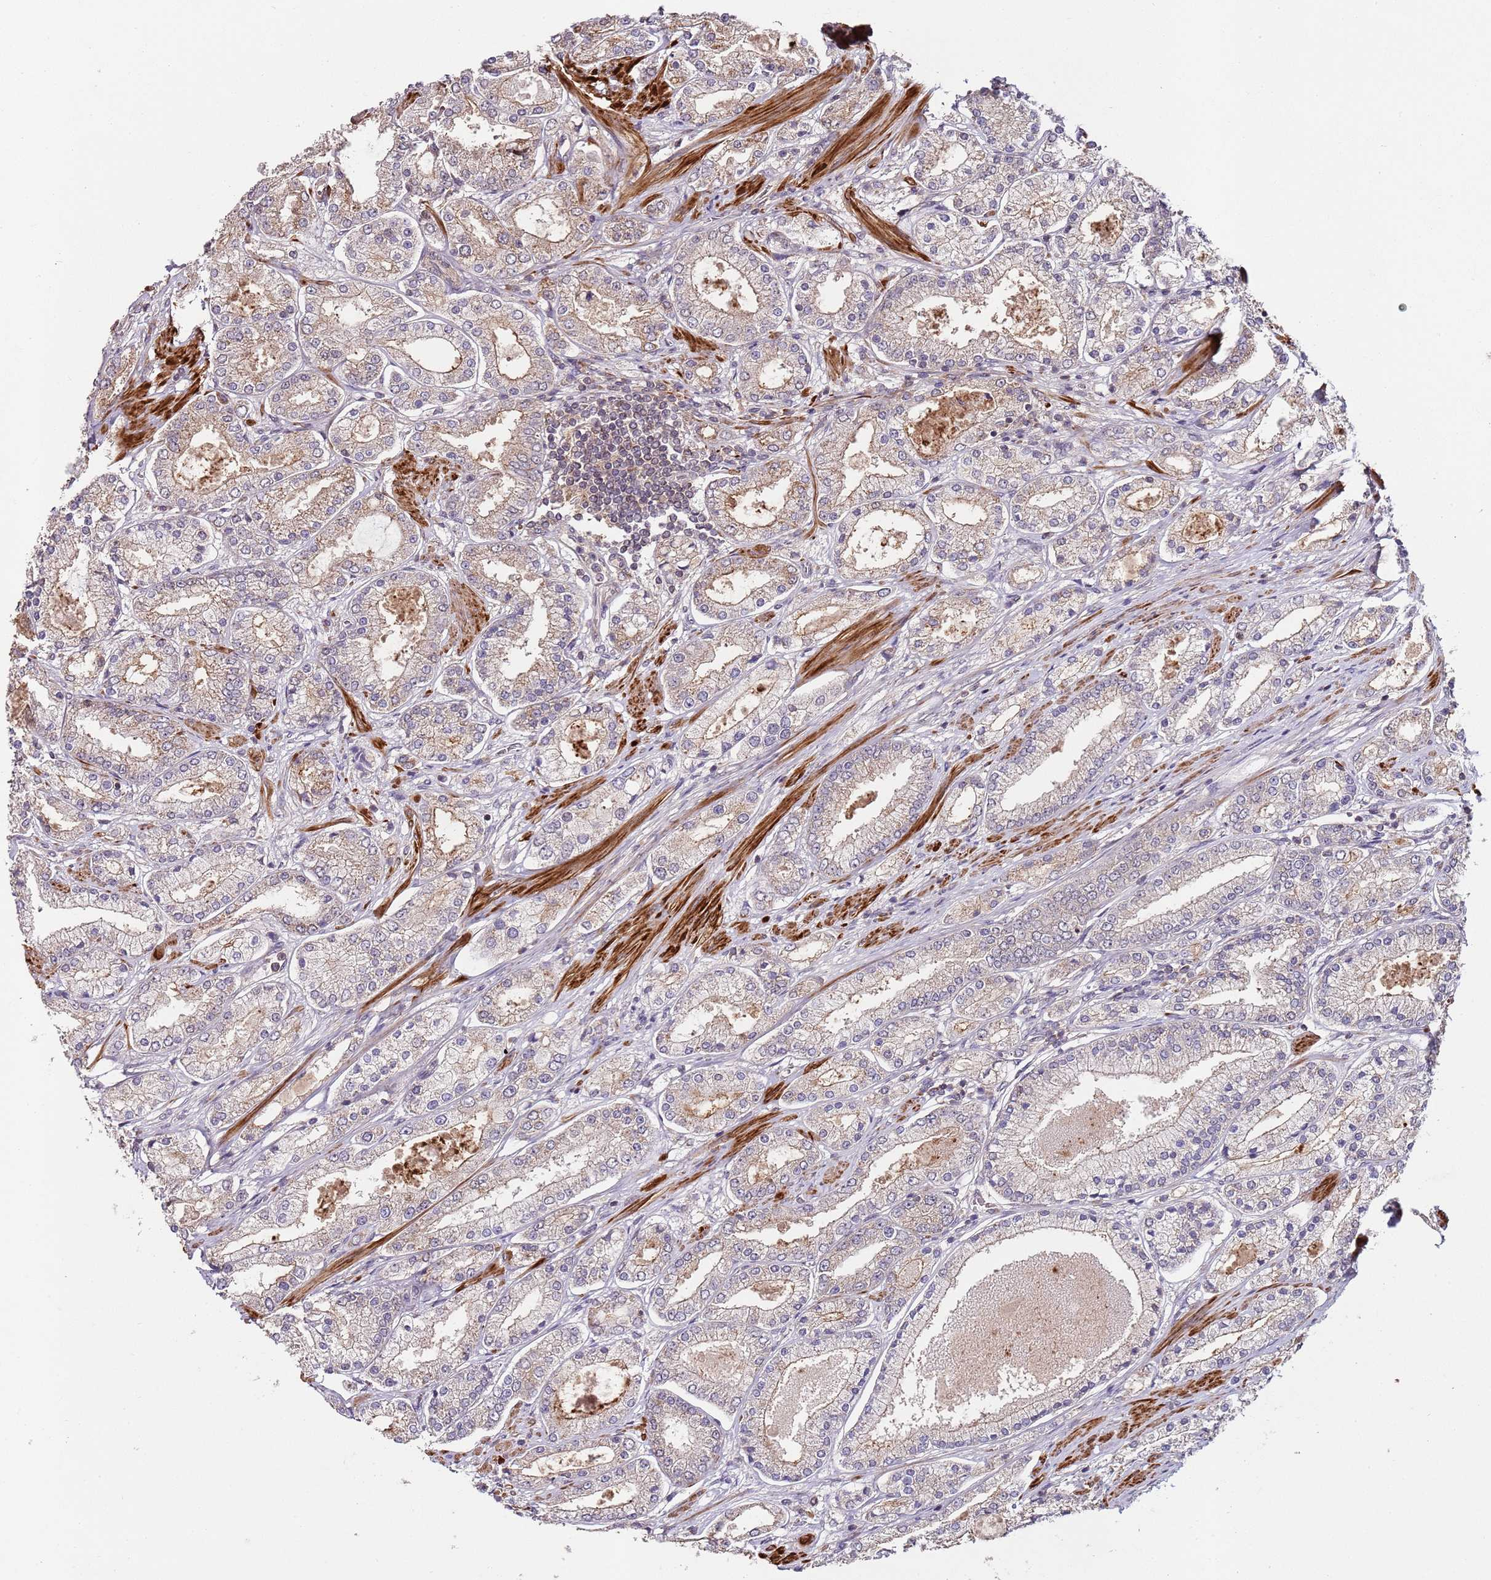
{"staining": {"intensity": "weak", "quantity": "25%-75%", "location": "cytoplasmic/membranous"}, "tissue": "prostate cancer", "cell_type": "Tumor cells", "image_type": "cancer", "snomed": [{"axis": "morphology", "description": "Adenocarcinoma, High grade"}, {"axis": "topography", "description": "Prostate"}], "caption": "The micrograph demonstrates immunohistochemical staining of high-grade adenocarcinoma (prostate). There is weak cytoplasmic/membranous positivity is identified in about 25%-75% of tumor cells.", "gene": "LIN37", "patient": {"sex": "male", "age": 69}}